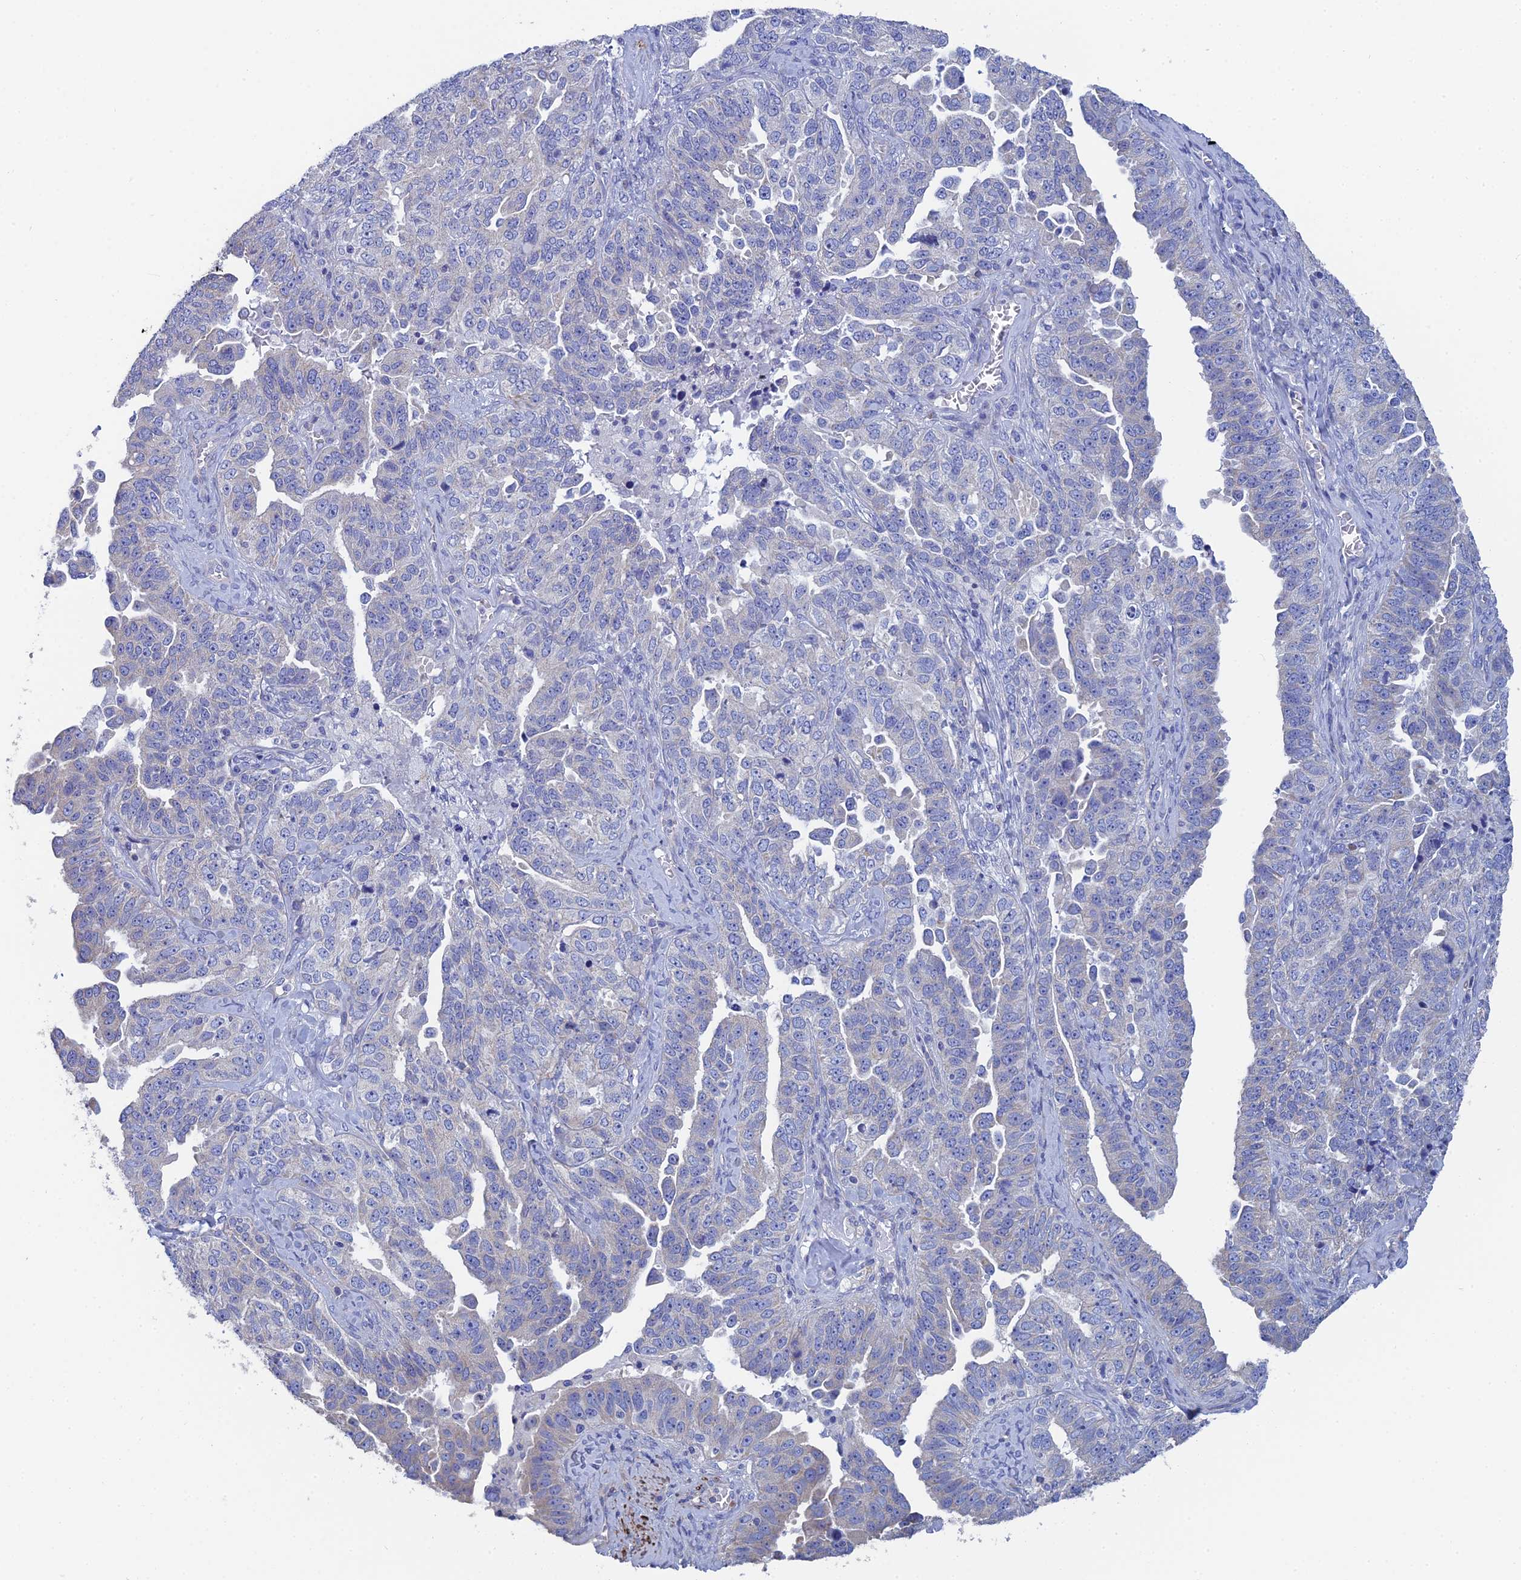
{"staining": {"intensity": "negative", "quantity": "none", "location": "none"}, "tissue": "ovarian cancer", "cell_type": "Tumor cells", "image_type": "cancer", "snomed": [{"axis": "morphology", "description": "Carcinoma, endometroid"}, {"axis": "topography", "description": "Ovary"}], "caption": "Immunohistochemistry photomicrograph of ovarian cancer (endometroid carcinoma) stained for a protein (brown), which demonstrates no positivity in tumor cells.", "gene": "PCDHA8", "patient": {"sex": "female", "age": 62}}